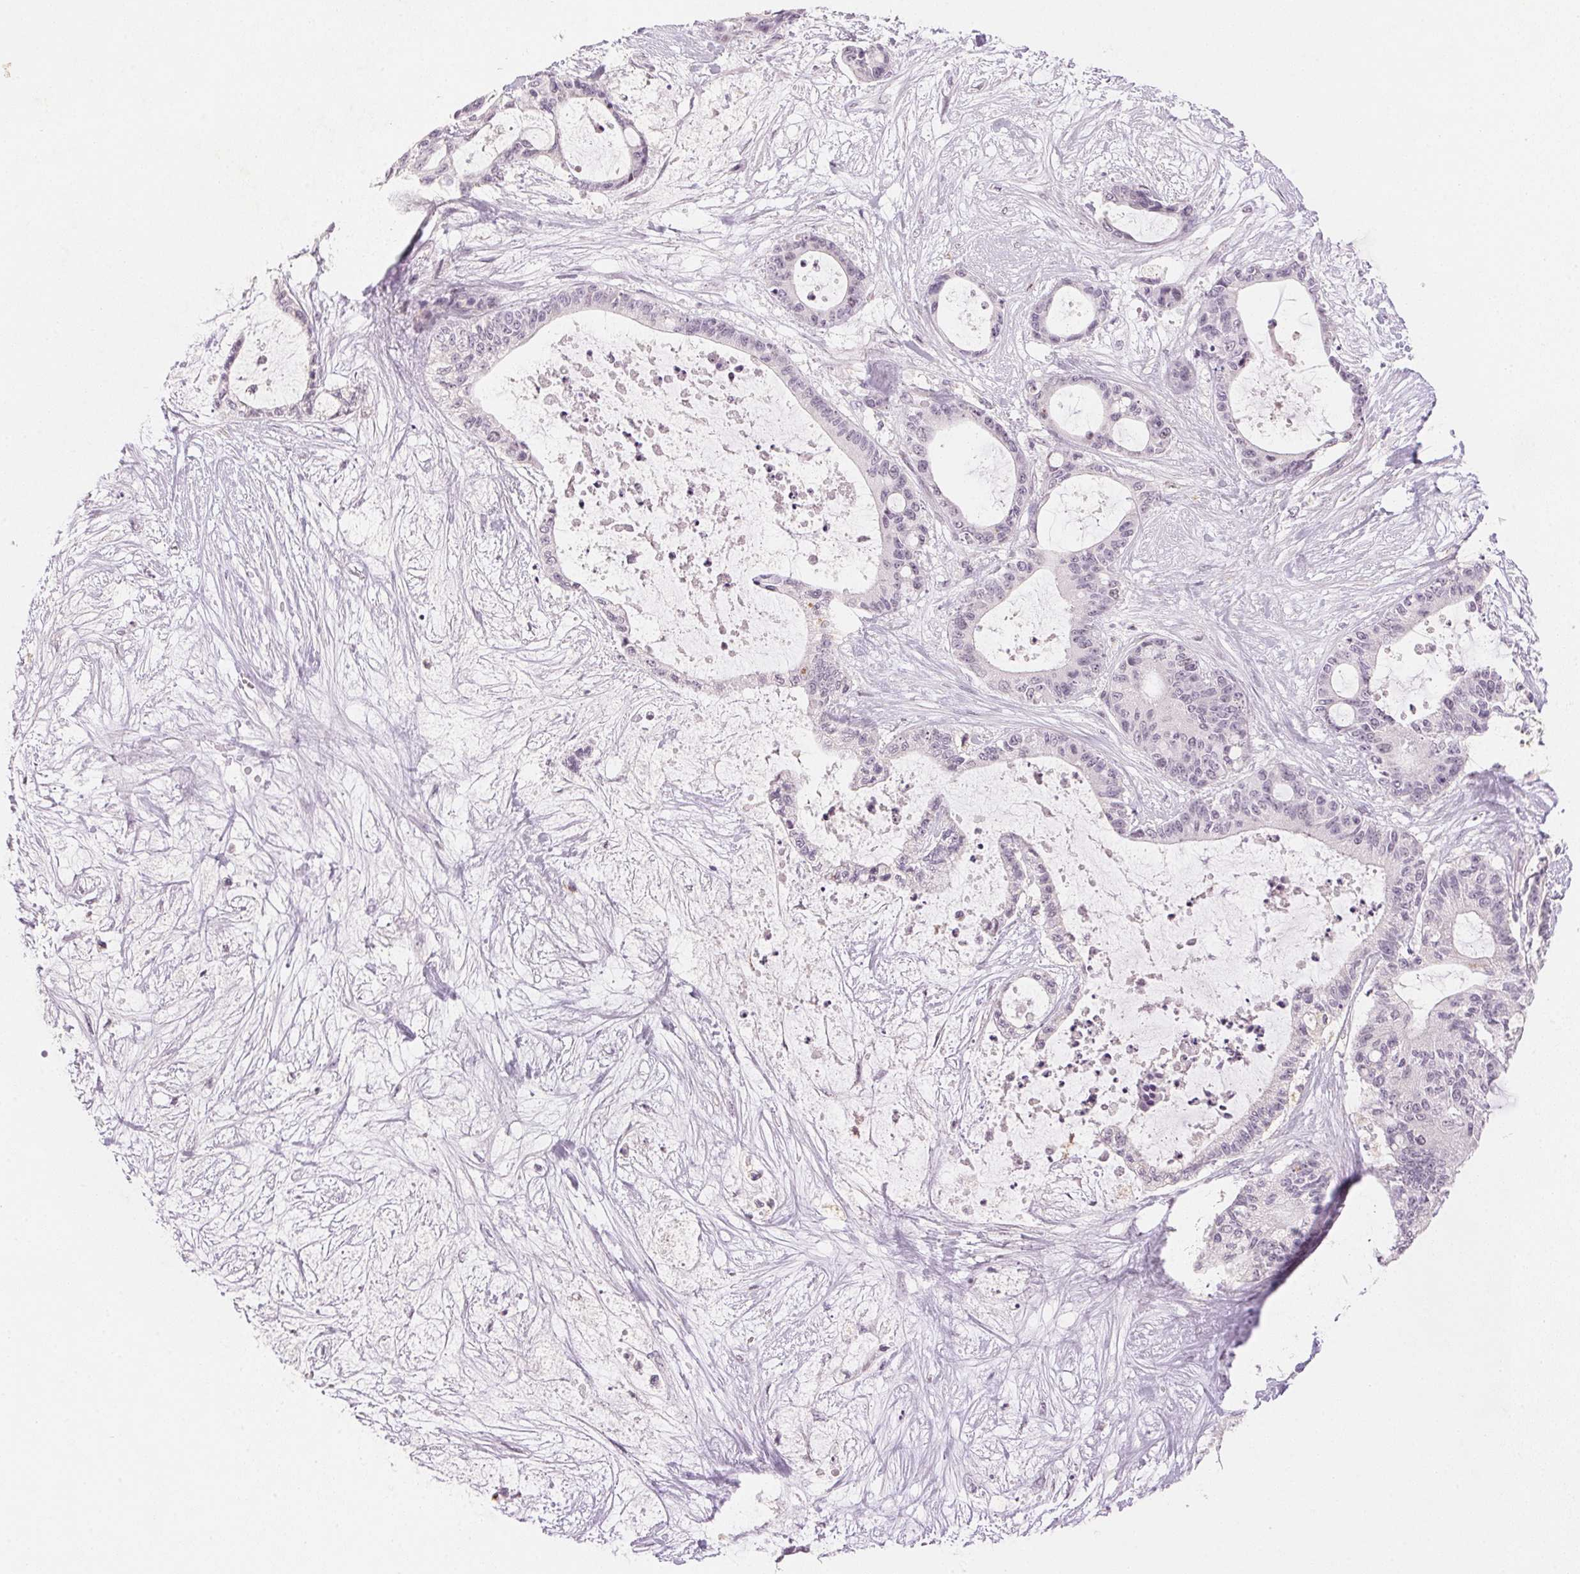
{"staining": {"intensity": "negative", "quantity": "none", "location": "none"}, "tissue": "liver cancer", "cell_type": "Tumor cells", "image_type": "cancer", "snomed": [{"axis": "morphology", "description": "Normal tissue, NOS"}, {"axis": "morphology", "description": "Cholangiocarcinoma"}, {"axis": "topography", "description": "Liver"}, {"axis": "topography", "description": "Peripheral nerve tissue"}], "caption": "Liver cancer (cholangiocarcinoma) stained for a protein using immunohistochemistry shows no expression tumor cells.", "gene": "SMTN", "patient": {"sex": "female", "age": 73}}